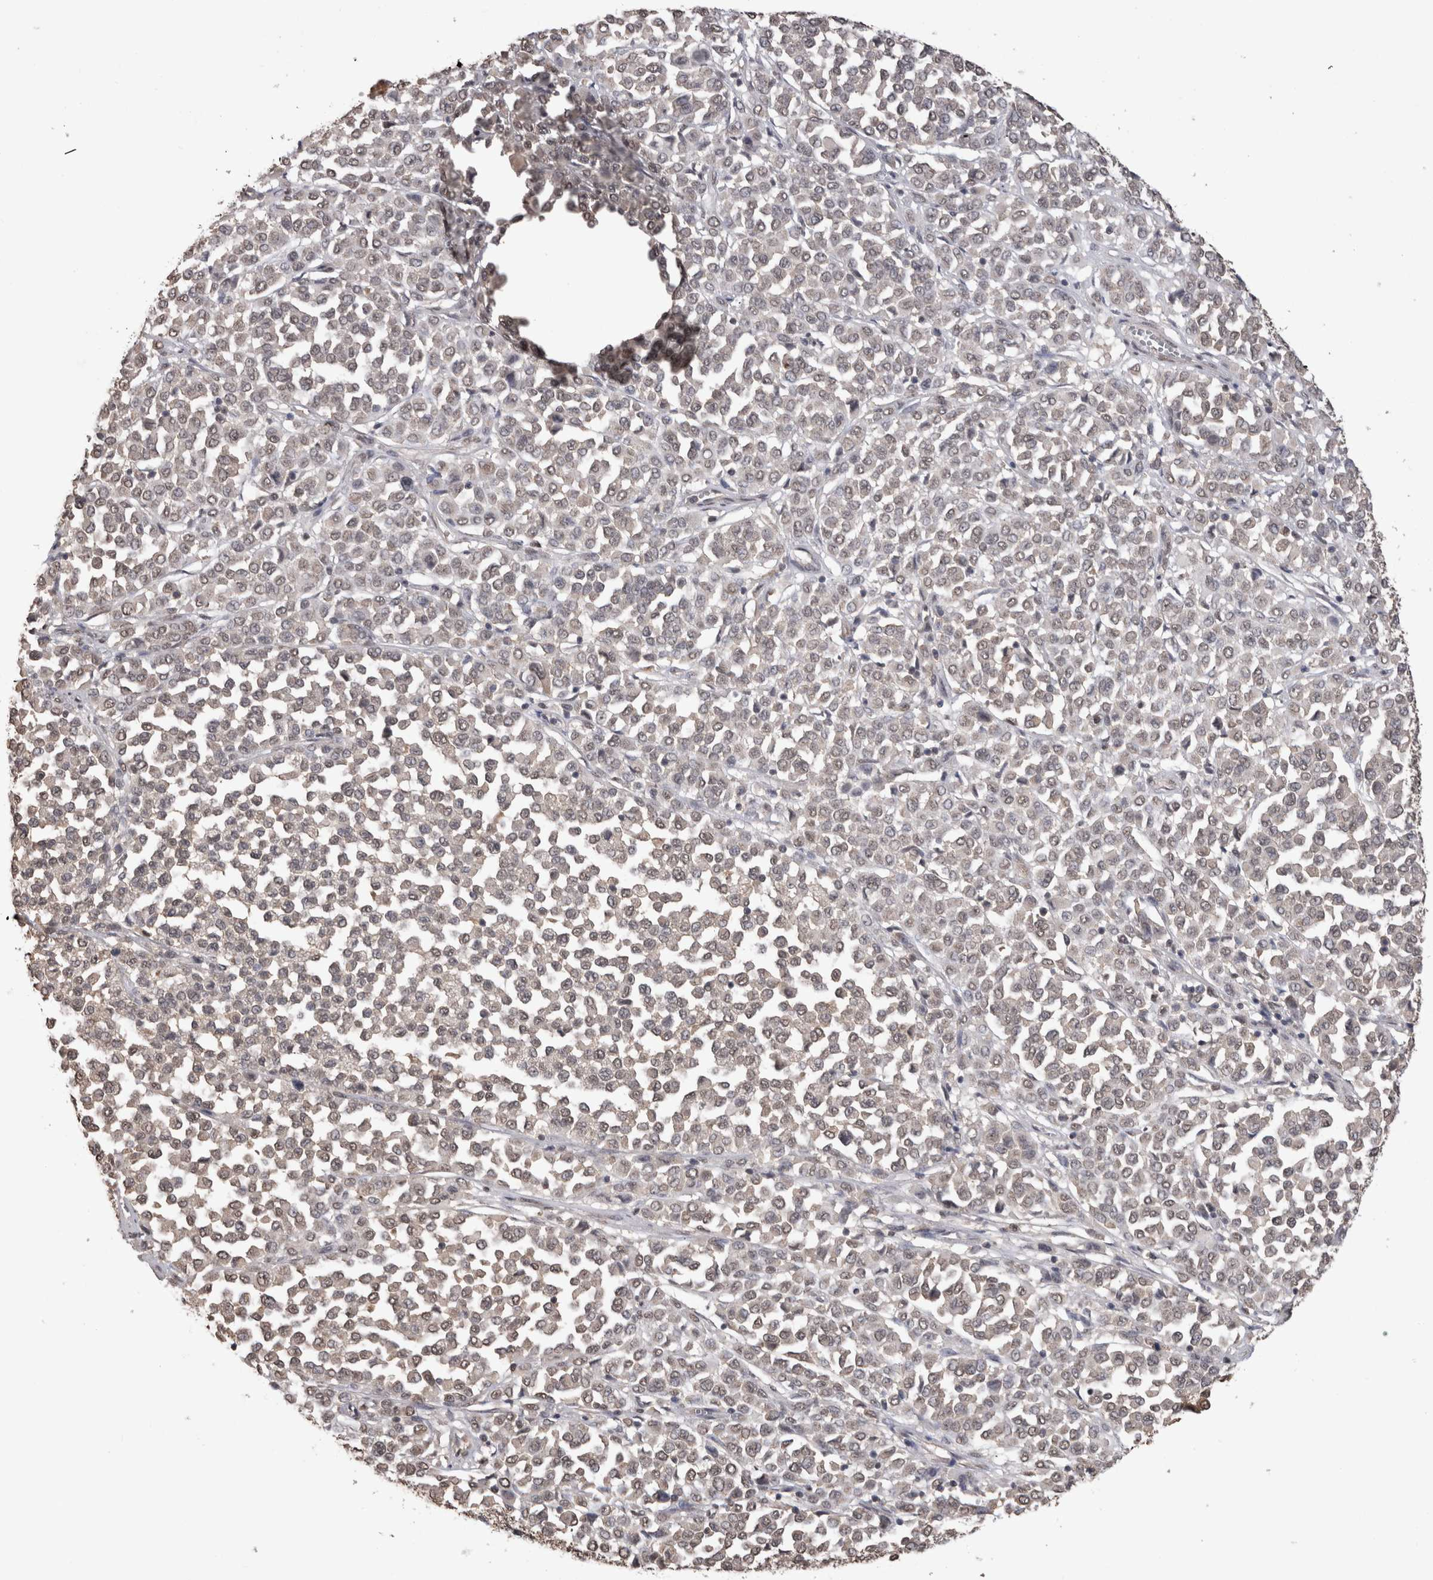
{"staining": {"intensity": "negative", "quantity": "none", "location": "none"}, "tissue": "melanoma", "cell_type": "Tumor cells", "image_type": "cancer", "snomed": [{"axis": "morphology", "description": "Malignant melanoma, Metastatic site"}, {"axis": "topography", "description": "Pancreas"}], "caption": "High power microscopy micrograph of an immunohistochemistry image of malignant melanoma (metastatic site), revealing no significant staining in tumor cells. (Stains: DAB immunohistochemistry (IHC) with hematoxylin counter stain, Microscopy: brightfield microscopy at high magnification).", "gene": "PAK4", "patient": {"sex": "female", "age": 30}}